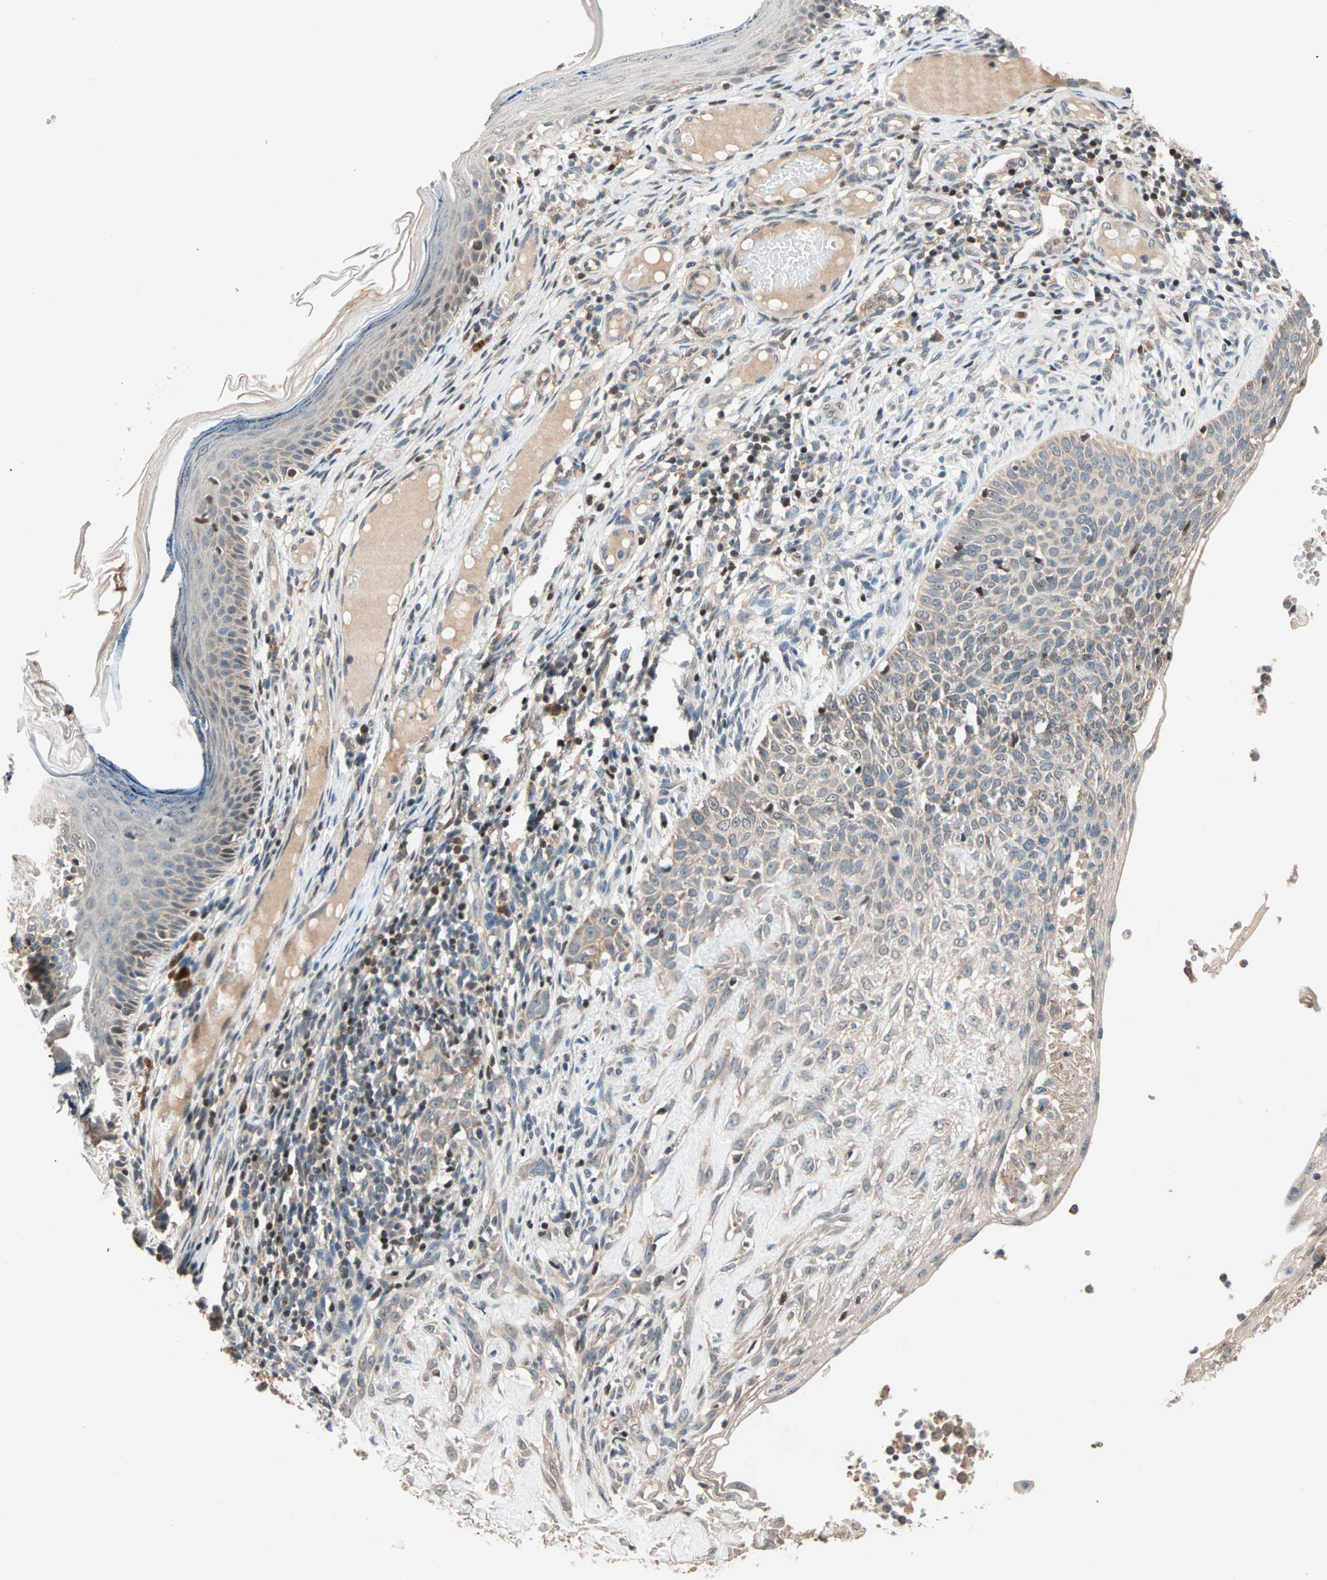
{"staining": {"intensity": "weak", "quantity": ">75%", "location": "cytoplasmic/membranous"}, "tissue": "skin cancer", "cell_type": "Tumor cells", "image_type": "cancer", "snomed": [{"axis": "morphology", "description": "Normal tissue, NOS"}, {"axis": "morphology", "description": "Basal cell carcinoma"}, {"axis": "topography", "description": "Skin"}], "caption": "Immunohistochemical staining of human basal cell carcinoma (skin) displays low levels of weak cytoplasmic/membranous expression in approximately >75% of tumor cells. Using DAB (brown) and hematoxylin (blue) stains, captured at high magnification using brightfield microscopy.", "gene": "HECW1", "patient": {"sex": "male", "age": 87}}